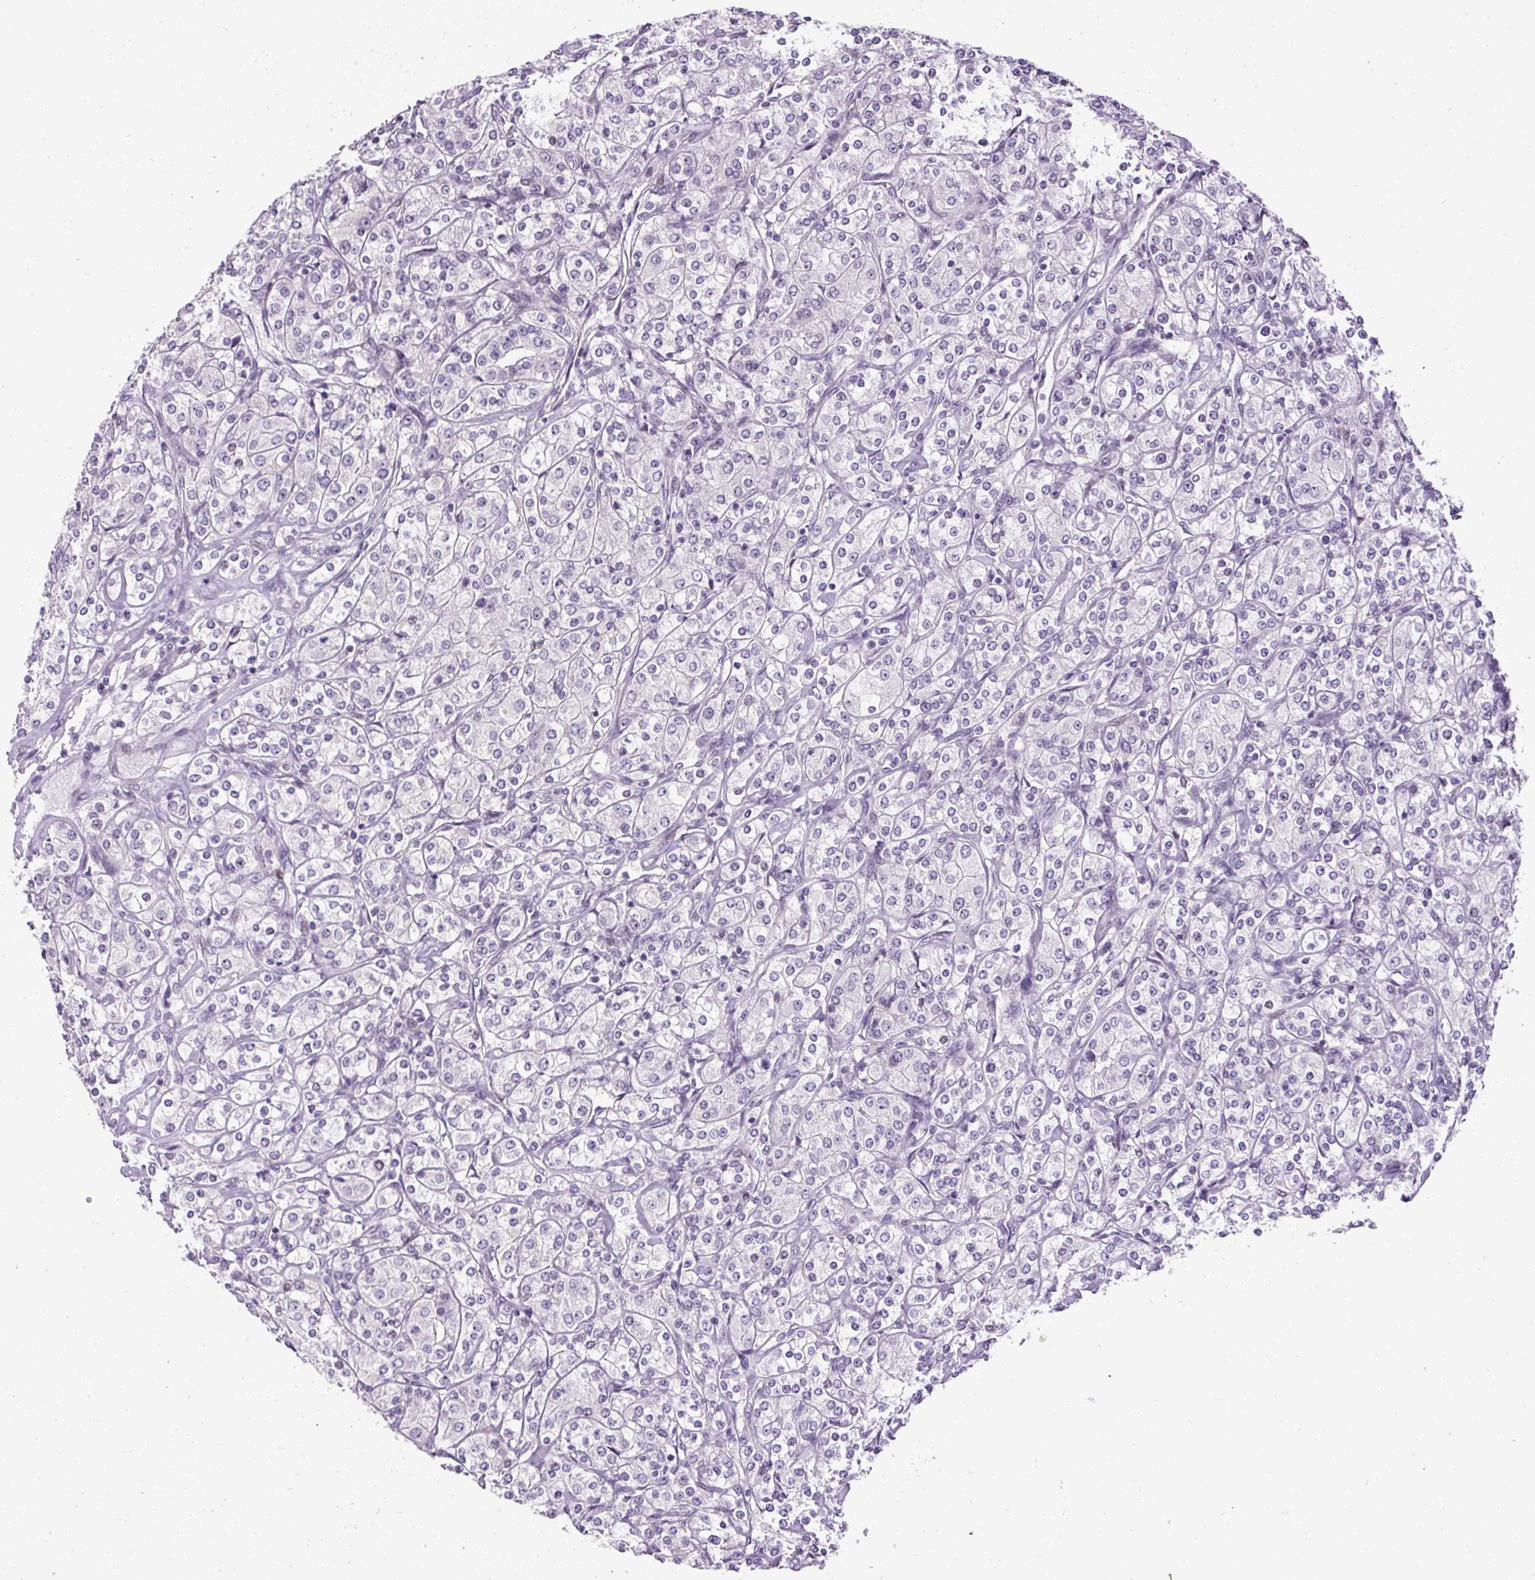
{"staining": {"intensity": "negative", "quantity": "none", "location": "none"}, "tissue": "renal cancer", "cell_type": "Tumor cells", "image_type": "cancer", "snomed": [{"axis": "morphology", "description": "Adenocarcinoma, NOS"}, {"axis": "topography", "description": "Kidney"}], "caption": "Immunohistochemistry histopathology image of neoplastic tissue: human adenocarcinoma (renal) stained with DAB displays no significant protein positivity in tumor cells. The staining was performed using DAB to visualize the protein expression in brown, while the nuclei were stained in blue with hematoxylin (Magnification: 20x).", "gene": "ARHGEF18", "patient": {"sex": "male", "age": 77}}